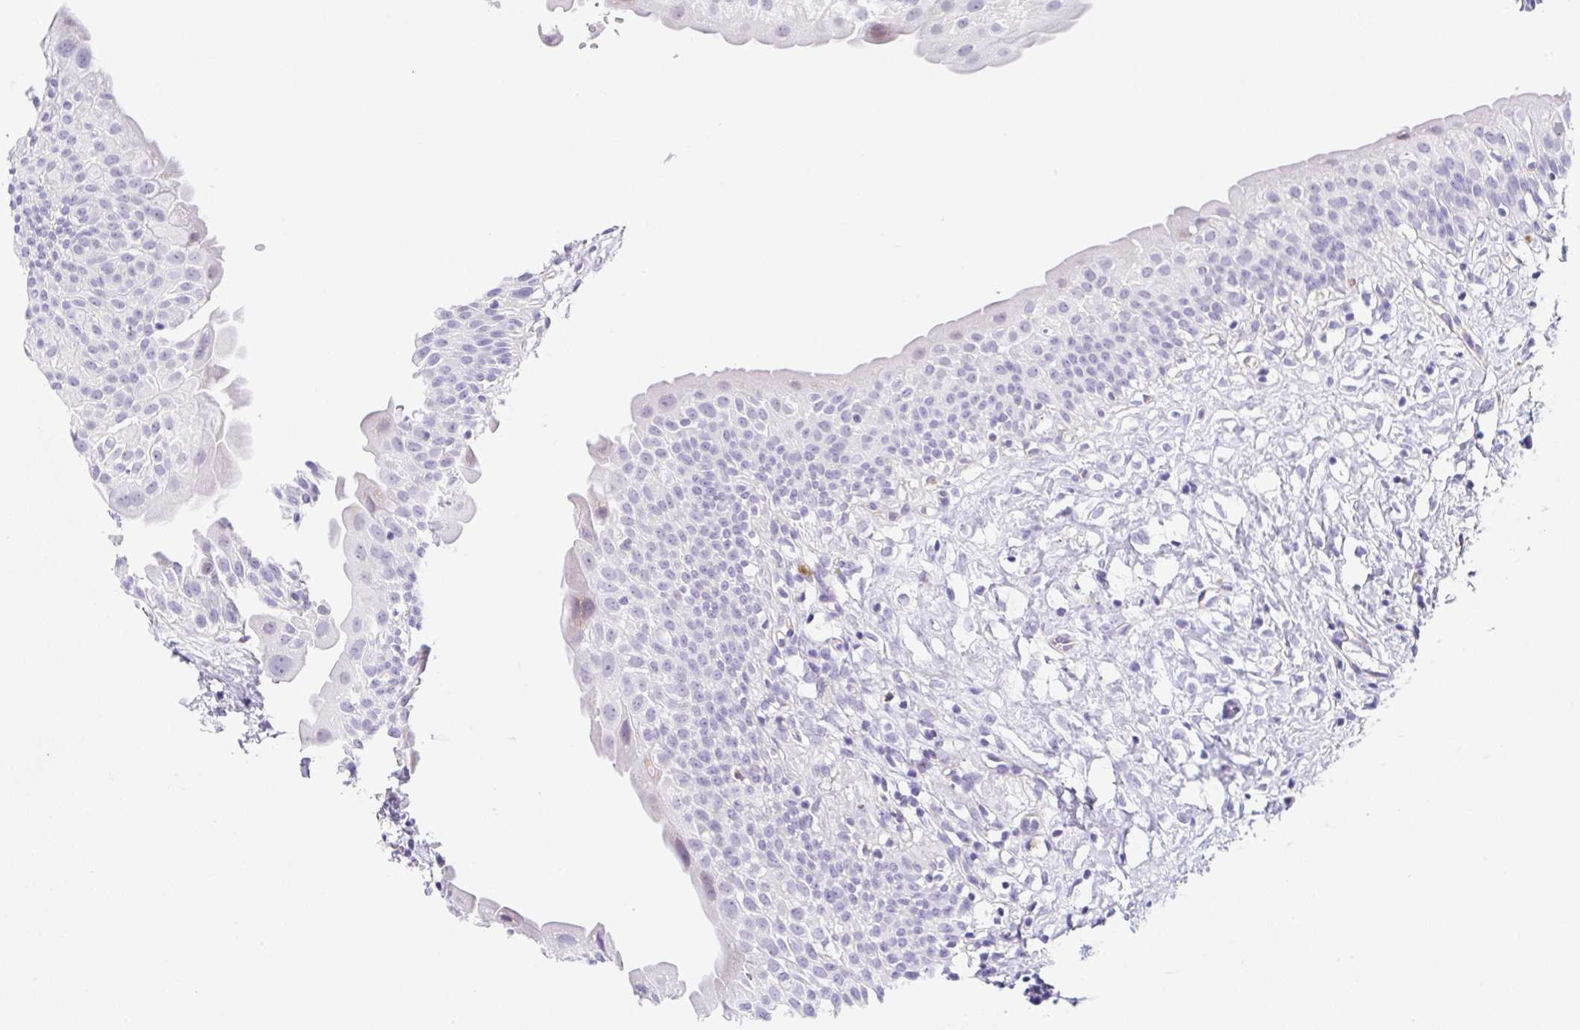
{"staining": {"intensity": "negative", "quantity": "none", "location": "none"}, "tissue": "urinary bladder", "cell_type": "Urothelial cells", "image_type": "normal", "snomed": [{"axis": "morphology", "description": "Normal tissue, NOS"}, {"axis": "topography", "description": "Urinary bladder"}], "caption": "Immunohistochemistry of normal human urinary bladder shows no expression in urothelial cells.", "gene": "DKK4", "patient": {"sex": "male", "age": 51}}